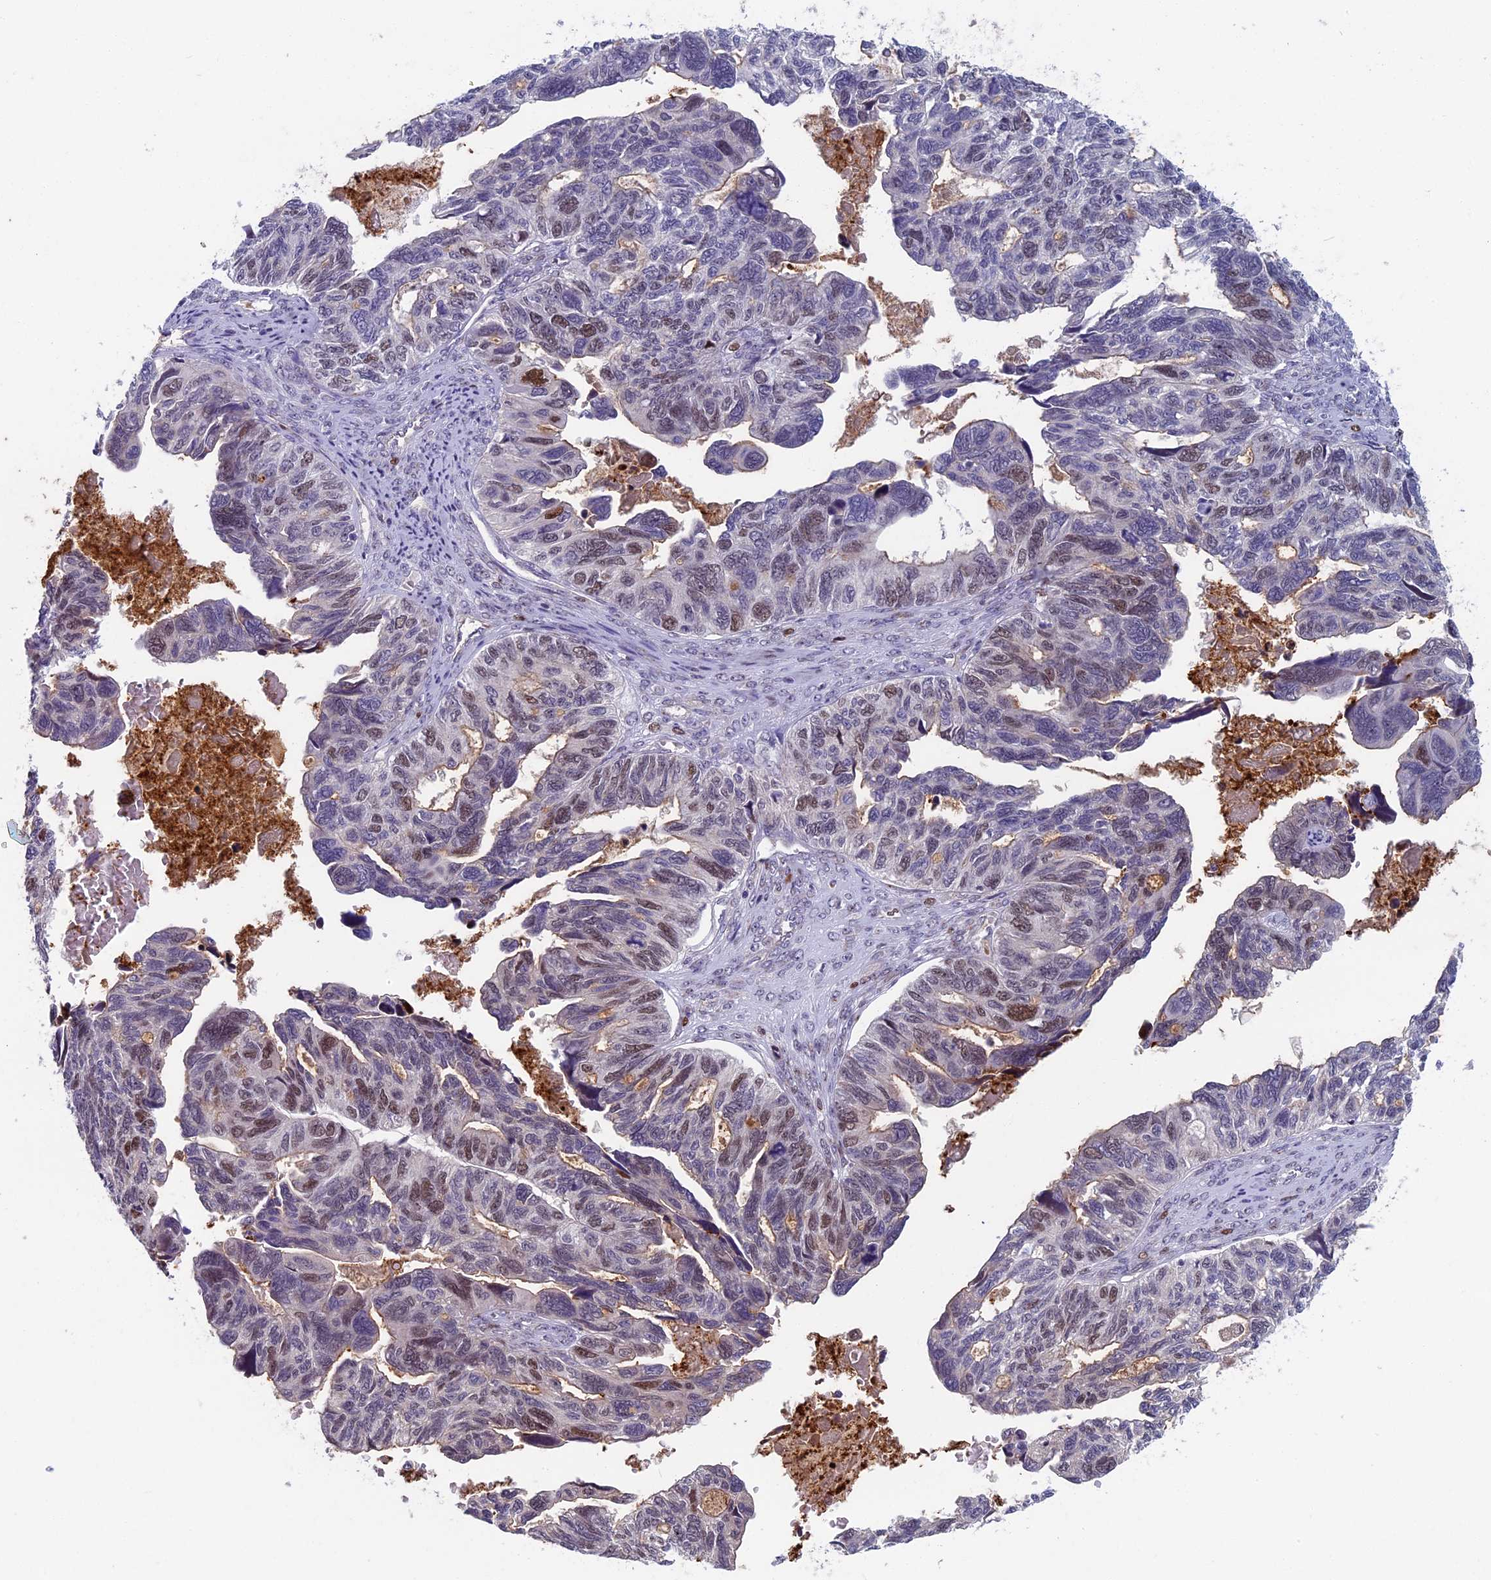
{"staining": {"intensity": "weak", "quantity": "25%-75%", "location": "nuclear"}, "tissue": "ovarian cancer", "cell_type": "Tumor cells", "image_type": "cancer", "snomed": [{"axis": "morphology", "description": "Cystadenocarcinoma, serous, NOS"}, {"axis": "topography", "description": "Ovary"}], "caption": "Serous cystadenocarcinoma (ovarian) tissue exhibits weak nuclear staining in approximately 25%-75% of tumor cells, visualized by immunohistochemistry.", "gene": "LIG1", "patient": {"sex": "female", "age": 79}}